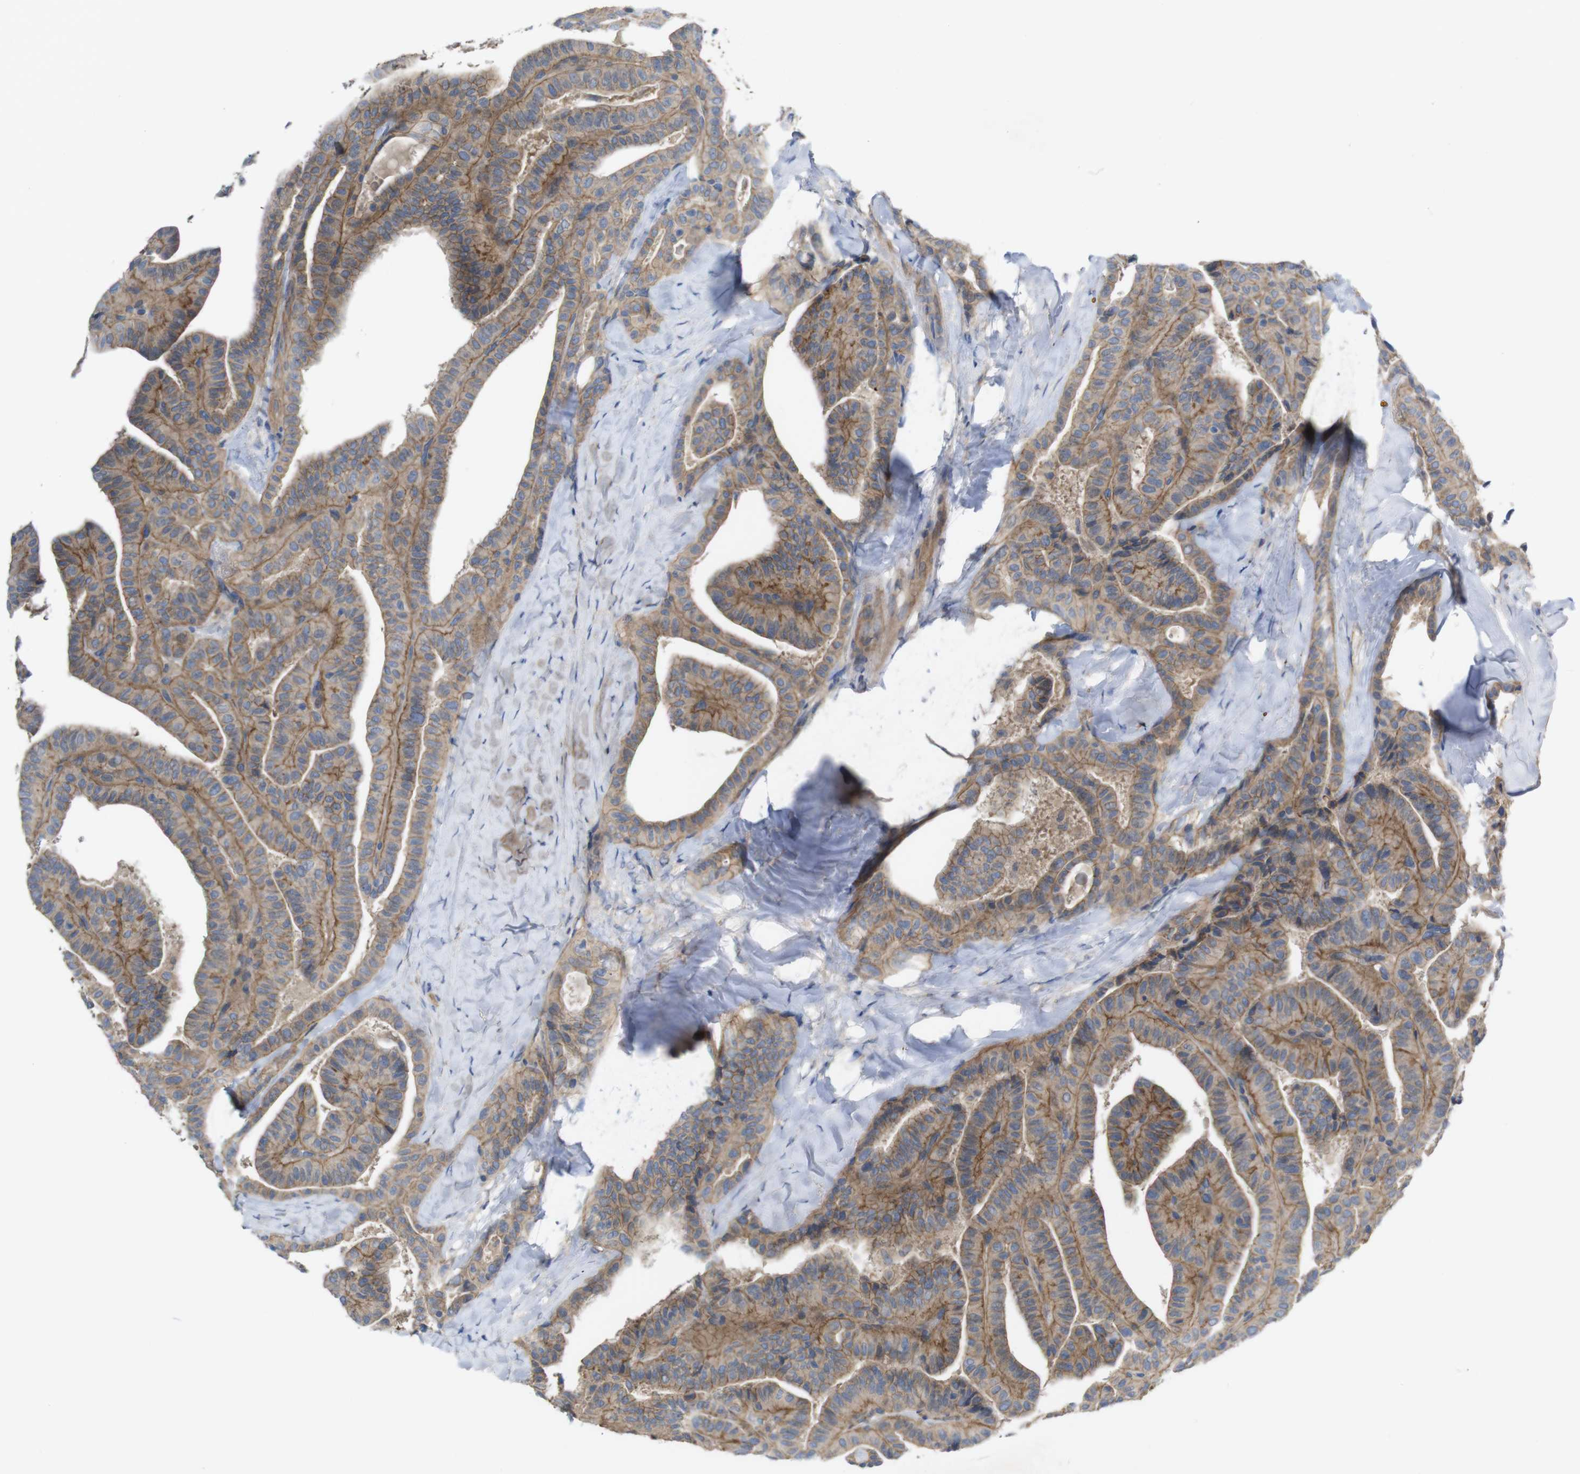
{"staining": {"intensity": "moderate", "quantity": ">75%", "location": "cytoplasmic/membranous"}, "tissue": "thyroid cancer", "cell_type": "Tumor cells", "image_type": "cancer", "snomed": [{"axis": "morphology", "description": "Papillary adenocarcinoma, NOS"}, {"axis": "topography", "description": "Thyroid gland"}], "caption": "Thyroid cancer (papillary adenocarcinoma) tissue displays moderate cytoplasmic/membranous expression in approximately >75% of tumor cells The staining is performed using DAB (3,3'-diaminobenzidine) brown chromogen to label protein expression. The nuclei are counter-stained blue using hematoxylin.", "gene": "KIDINS220", "patient": {"sex": "male", "age": 77}}